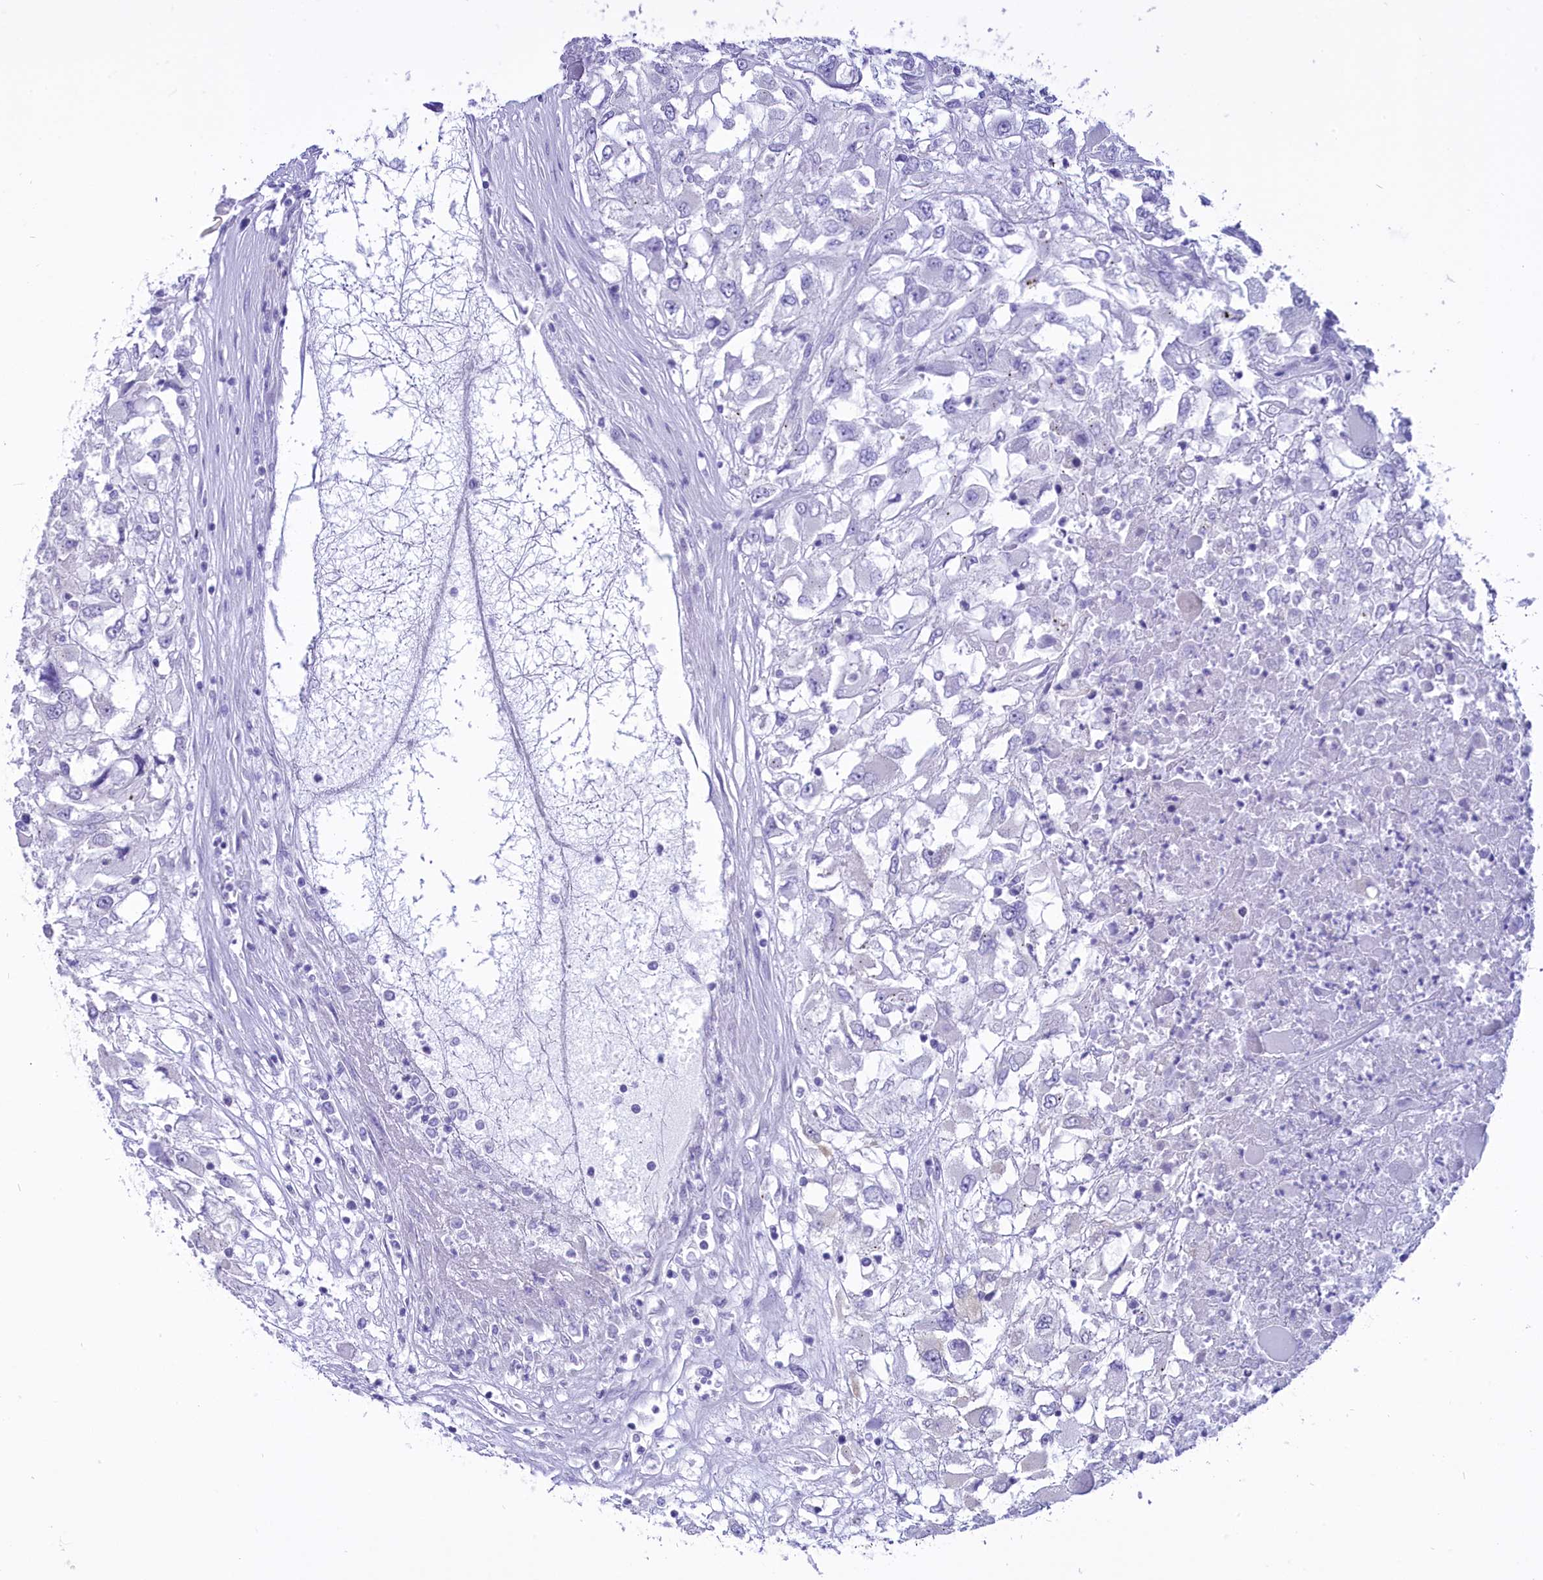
{"staining": {"intensity": "negative", "quantity": "none", "location": "none"}, "tissue": "renal cancer", "cell_type": "Tumor cells", "image_type": "cancer", "snomed": [{"axis": "morphology", "description": "Adenocarcinoma, NOS"}, {"axis": "topography", "description": "Kidney"}], "caption": "Photomicrograph shows no protein expression in tumor cells of renal cancer (adenocarcinoma) tissue.", "gene": "DCAF16", "patient": {"sex": "female", "age": 52}}